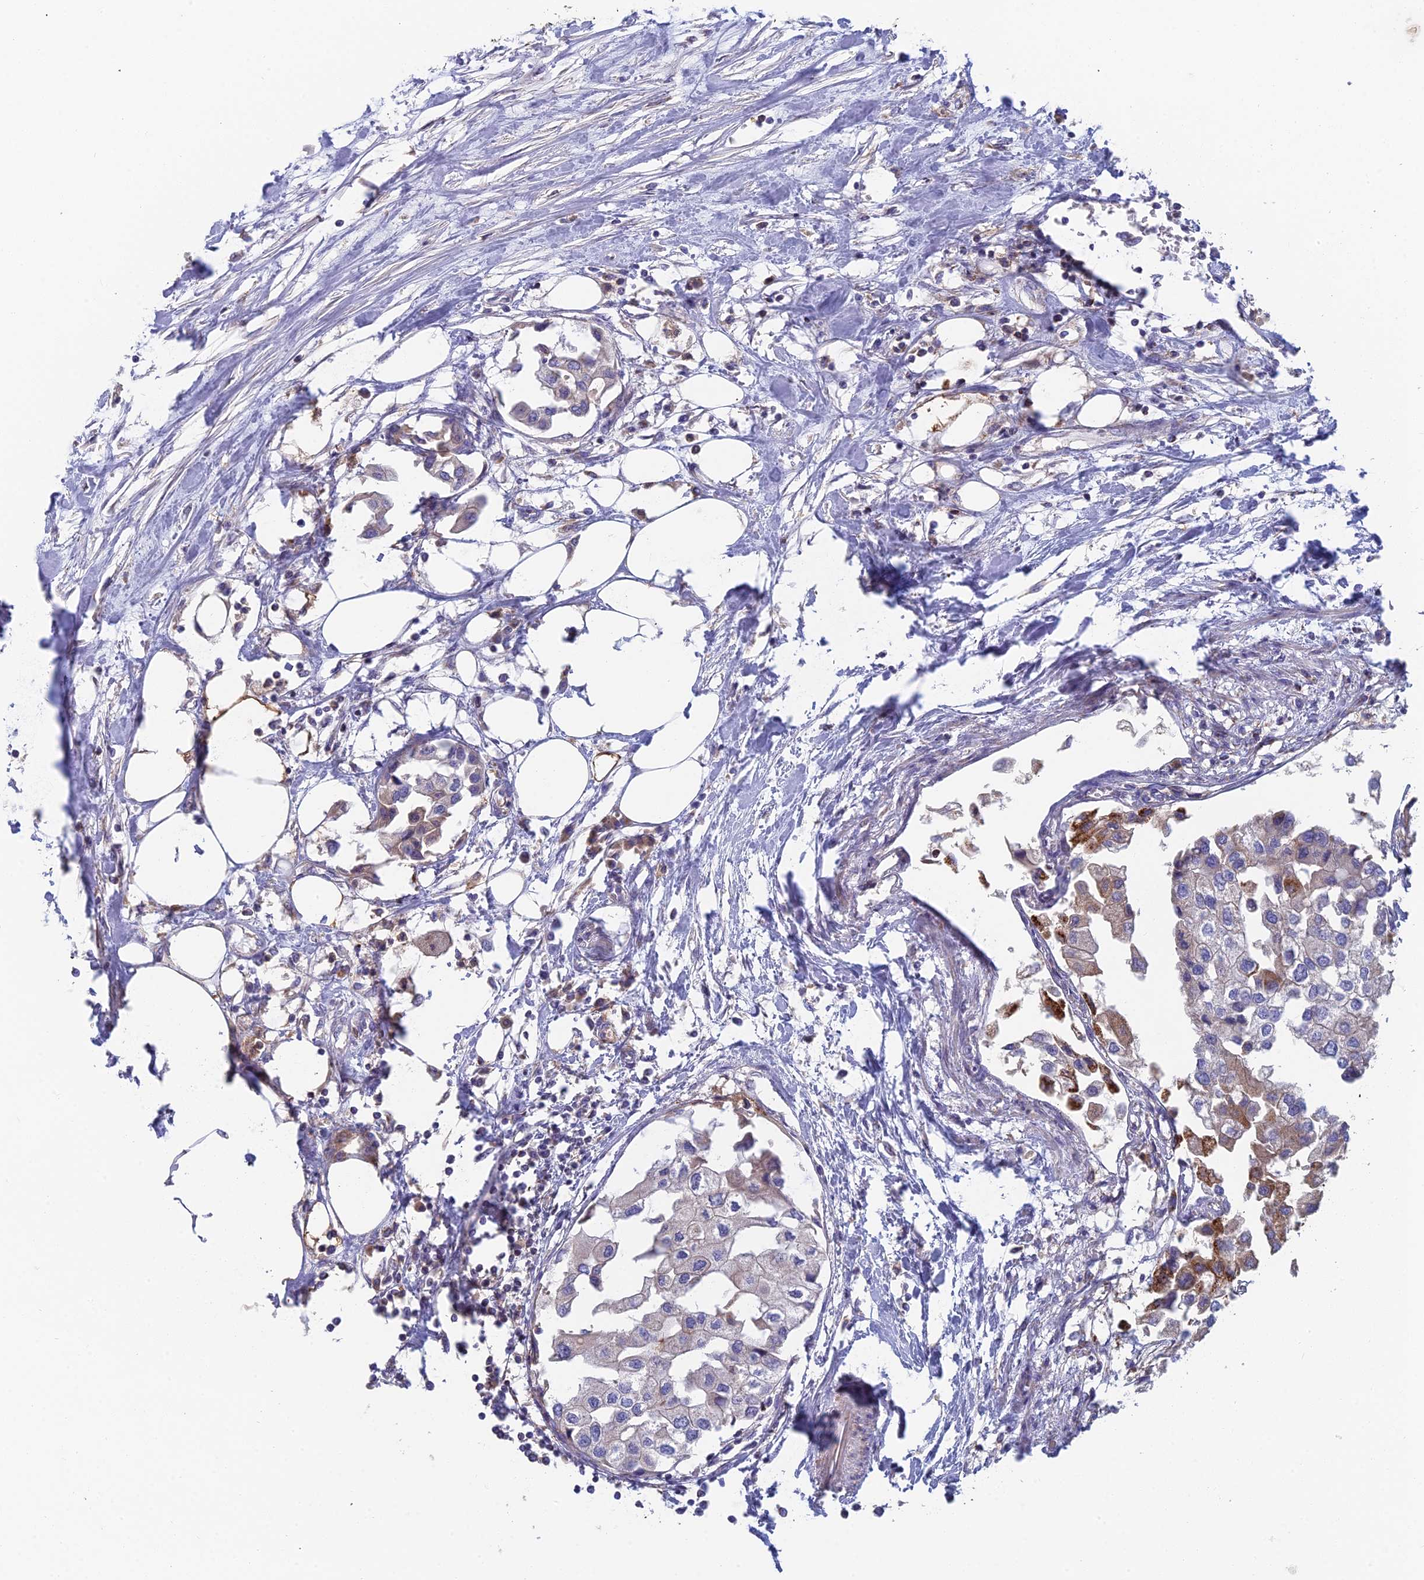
{"staining": {"intensity": "moderate", "quantity": "<25%", "location": "cytoplasmic/membranous"}, "tissue": "urothelial cancer", "cell_type": "Tumor cells", "image_type": "cancer", "snomed": [{"axis": "morphology", "description": "Urothelial carcinoma, High grade"}, {"axis": "topography", "description": "Urinary bladder"}], "caption": "Tumor cells exhibit low levels of moderate cytoplasmic/membranous expression in about <25% of cells in urothelial cancer.", "gene": "IFTAP", "patient": {"sex": "male", "age": 64}}